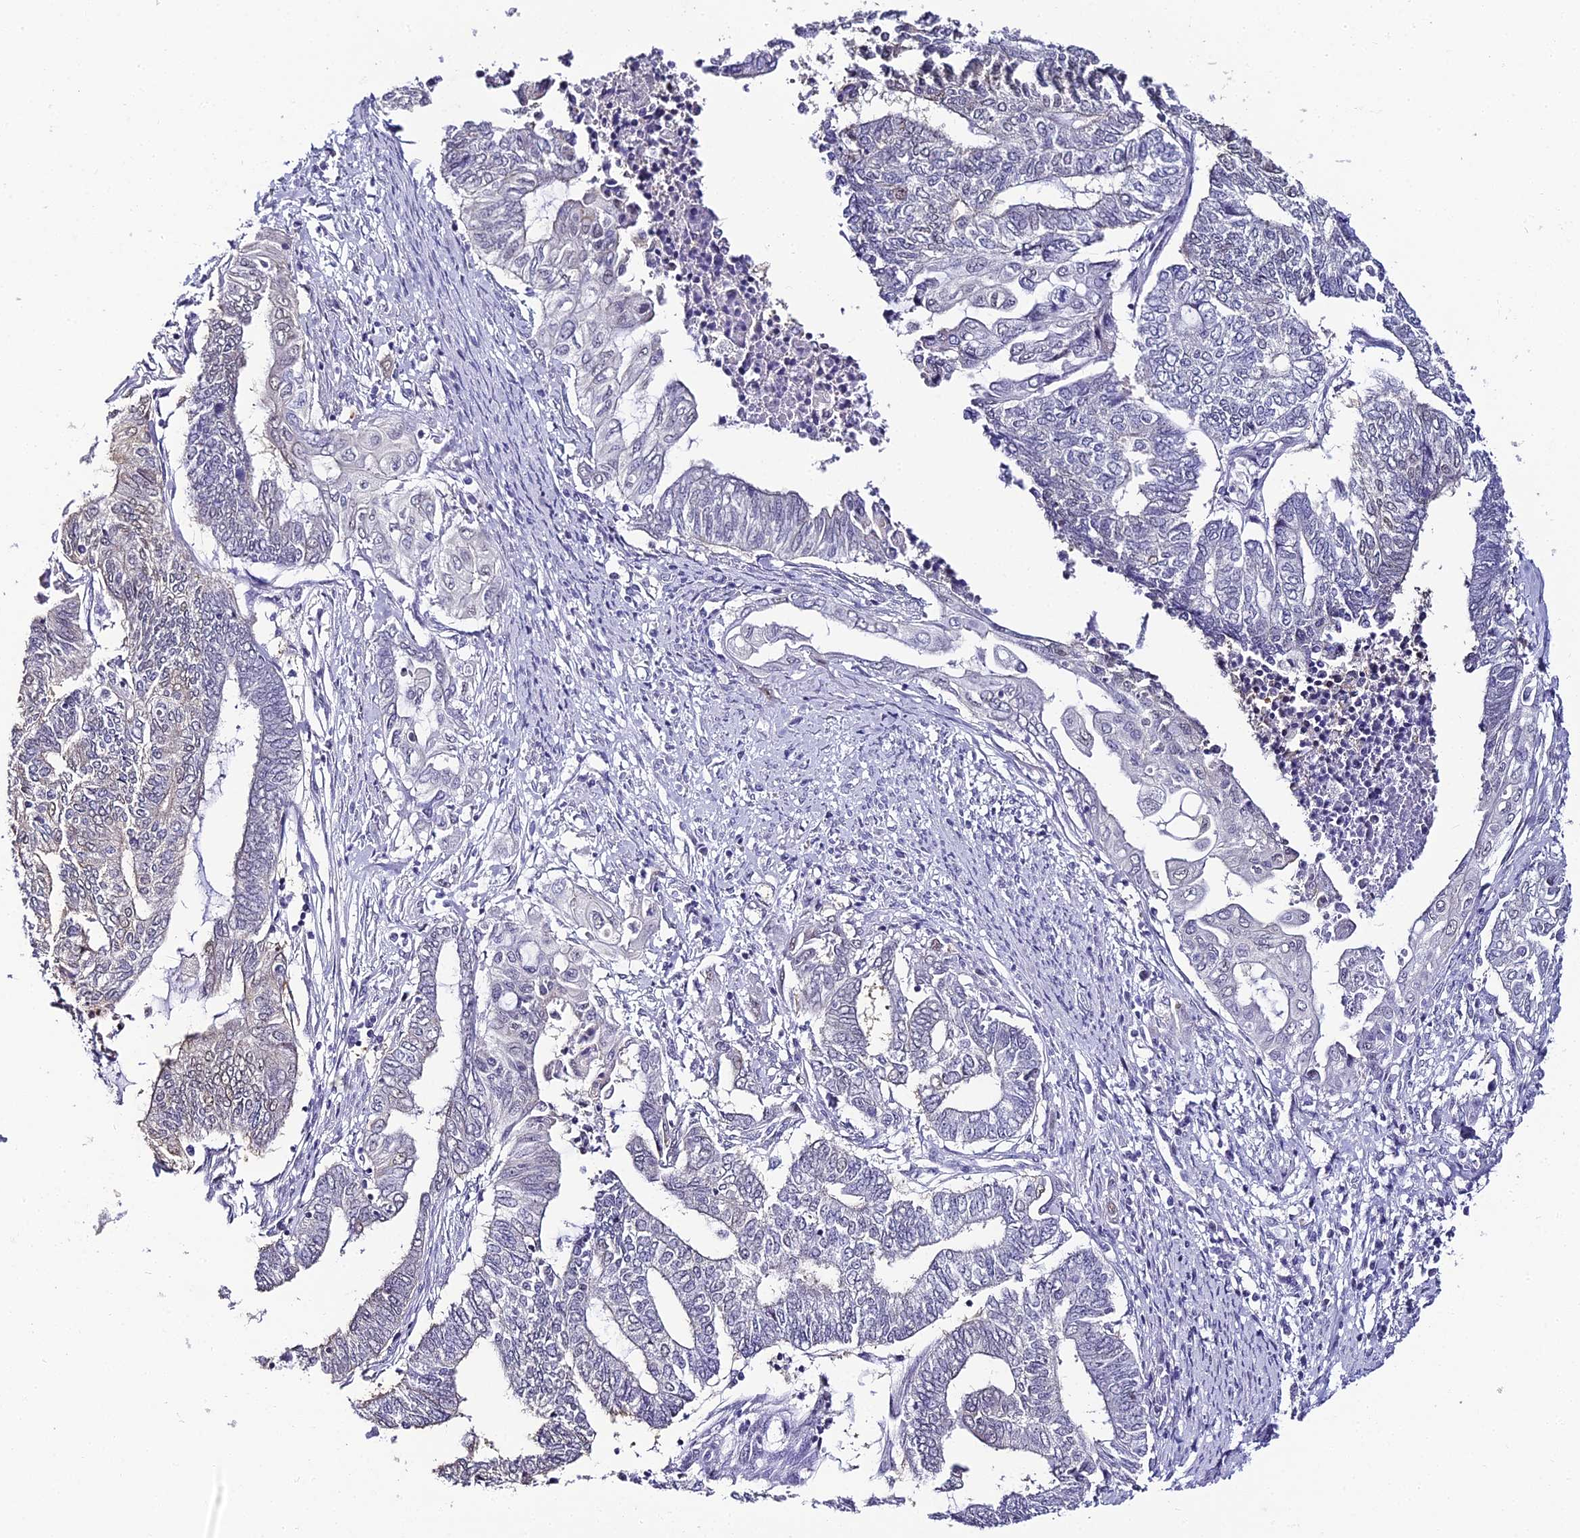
{"staining": {"intensity": "negative", "quantity": "none", "location": "none"}, "tissue": "endometrial cancer", "cell_type": "Tumor cells", "image_type": "cancer", "snomed": [{"axis": "morphology", "description": "Adenocarcinoma, NOS"}, {"axis": "topography", "description": "Uterus"}, {"axis": "topography", "description": "Endometrium"}], "caption": "A histopathology image of endometrial adenocarcinoma stained for a protein reveals no brown staining in tumor cells. (Immunohistochemistry, brightfield microscopy, high magnification).", "gene": "ABHD14A-ACY1", "patient": {"sex": "female", "age": 70}}